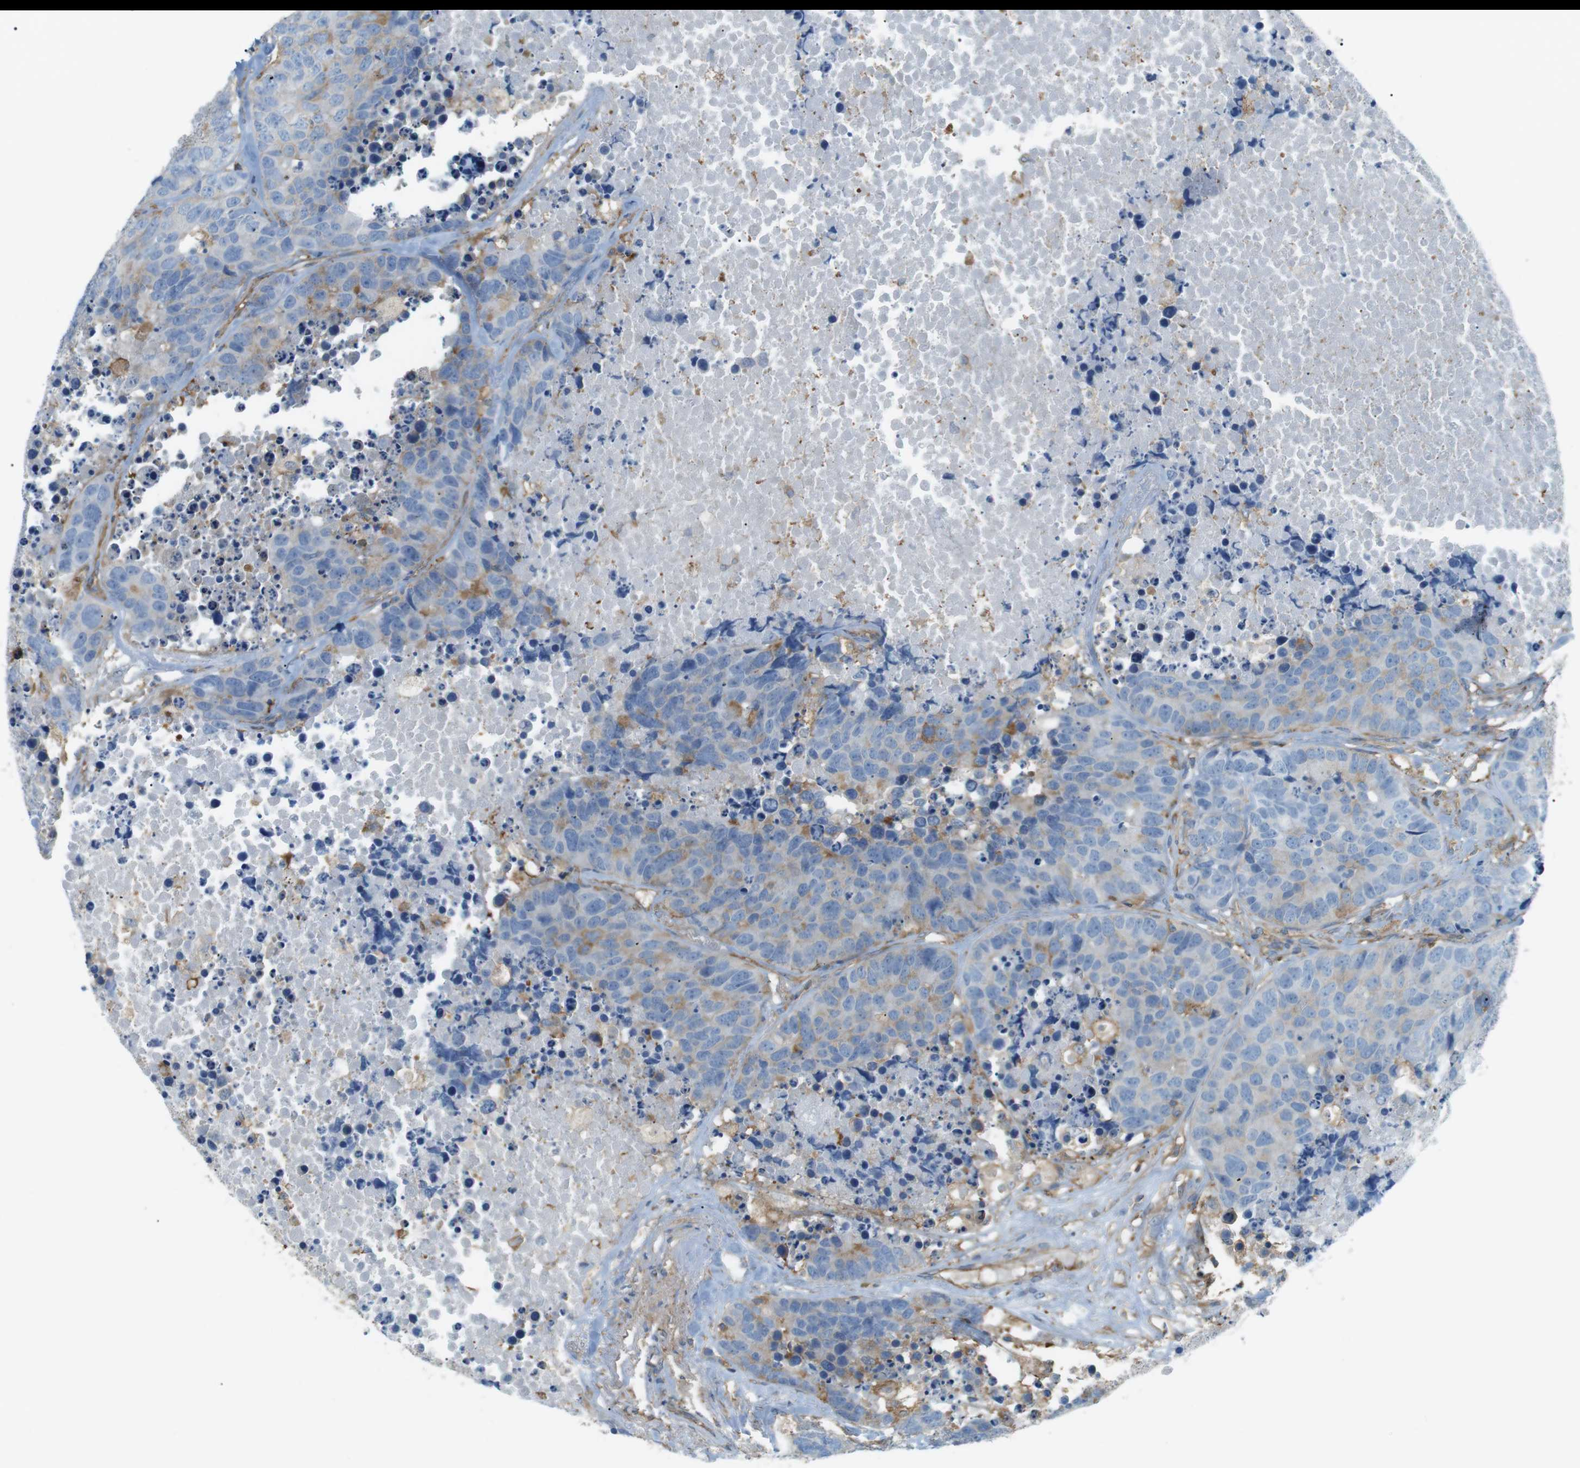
{"staining": {"intensity": "moderate", "quantity": "<25%", "location": "cytoplasmic/membranous"}, "tissue": "carcinoid", "cell_type": "Tumor cells", "image_type": "cancer", "snomed": [{"axis": "morphology", "description": "Carcinoid, malignant, NOS"}, {"axis": "topography", "description": "Lung"}], "caption": "A micrograph of carcinoid stained for a protein exhibits moderate cytoplasmic/membranous brown staining in tumor cells. (Brightfield microscopy of DAB IHC at high magnification).", "gene": "PEPD", "patient": {"sex": "male", "age": 60}}